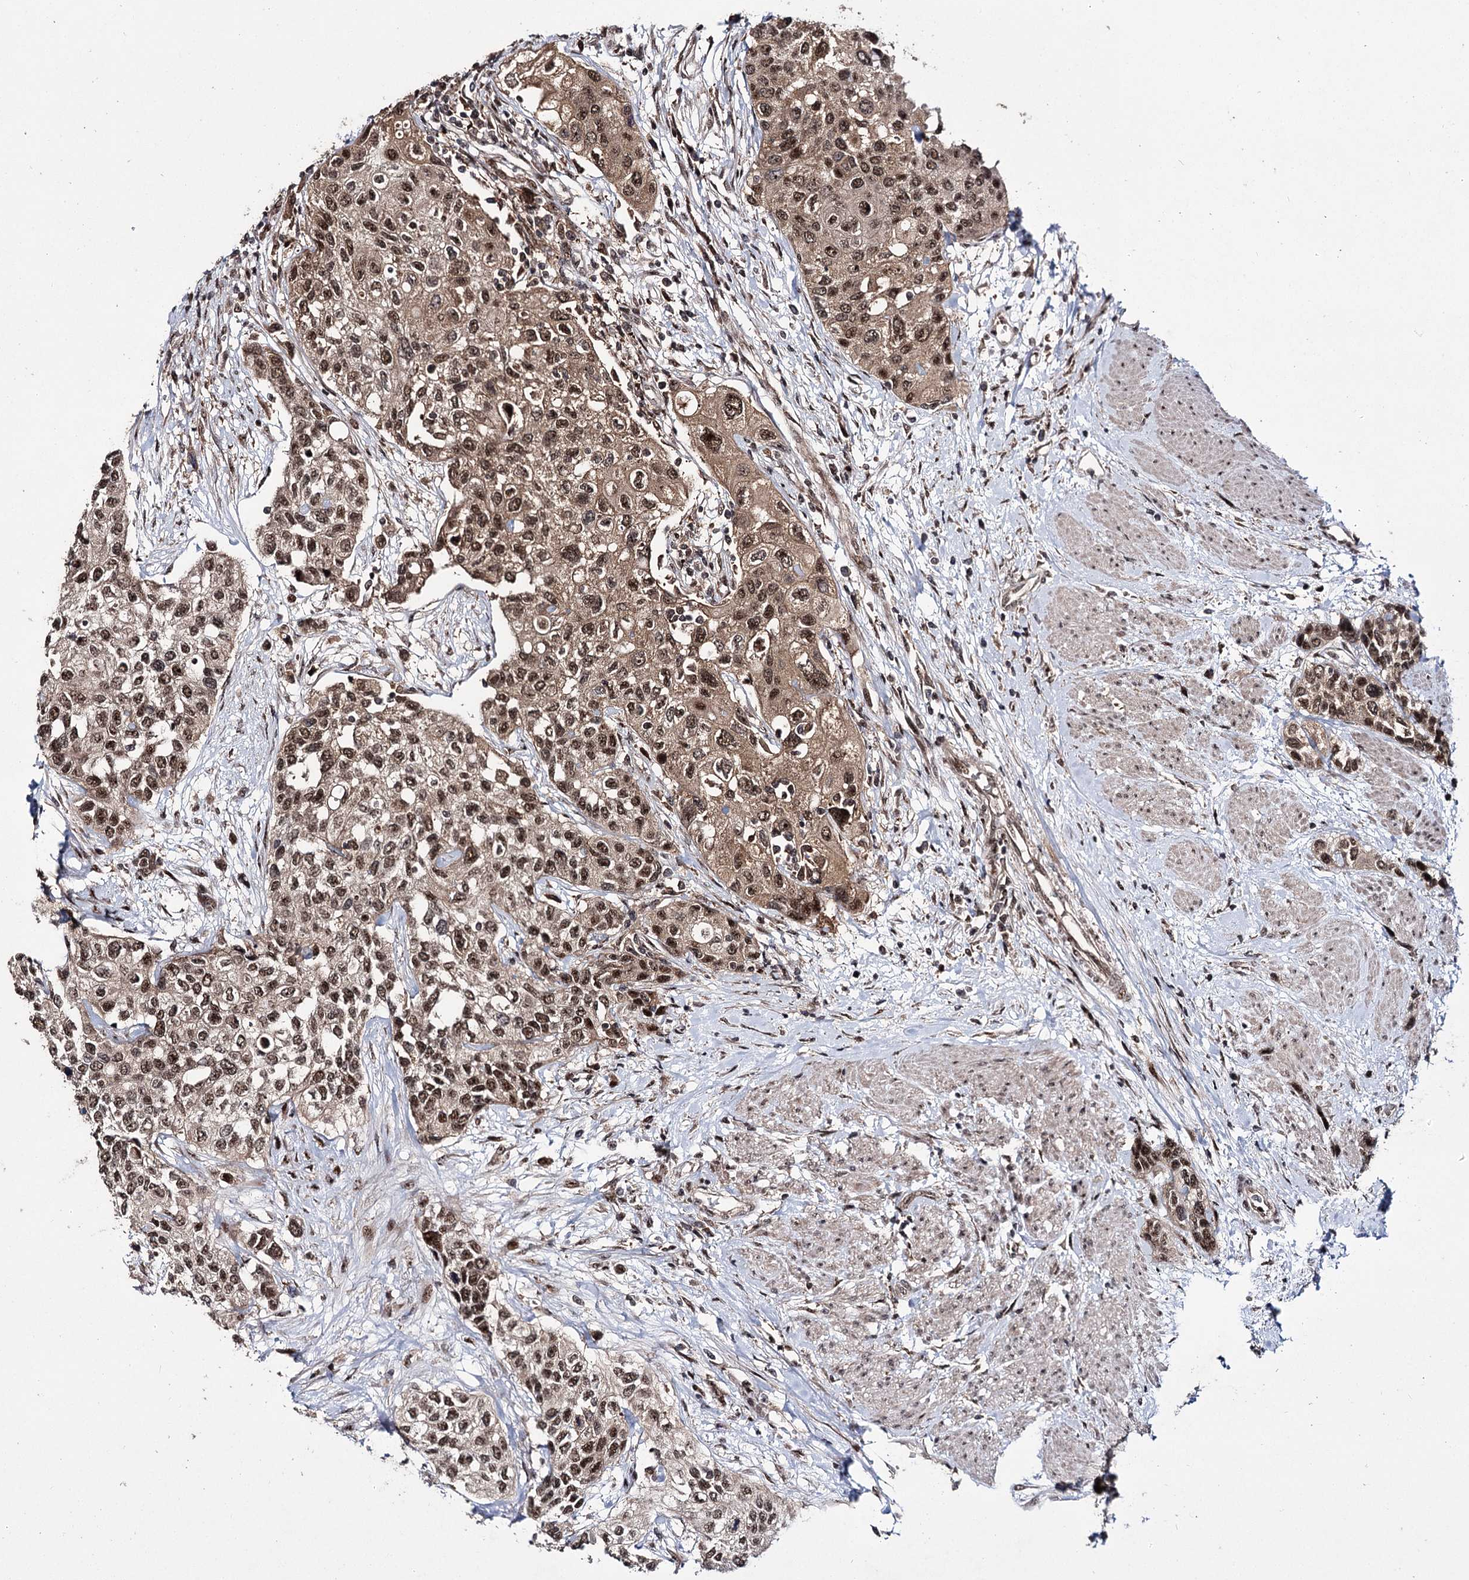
{"staining": {"intensity": "strong", "quantity": ">75%", "location": "nuclear"}, "tissue": "urothelial cancer", "cell_type": "Tumor cells", "image_type": "cancer", "snomed": [{"axis": "morphology", "description": "Normal tissue, NOS"}, {"axis": "morphology", "description": "Urothelial carcinoma, High grade"}, {"axis": "topography", "description": "Vascular tissue"}, {"axis": "topography", "description": "Urinary bladder"}], "caption": "High-grade urothelial carcinoma tissue reveals strong nuclear expression in approximately >75% of tumor cells, visualized by immunohistochemistry.", "gene": "MKNK2", "patient": {"sex": "female", "age": 56}}